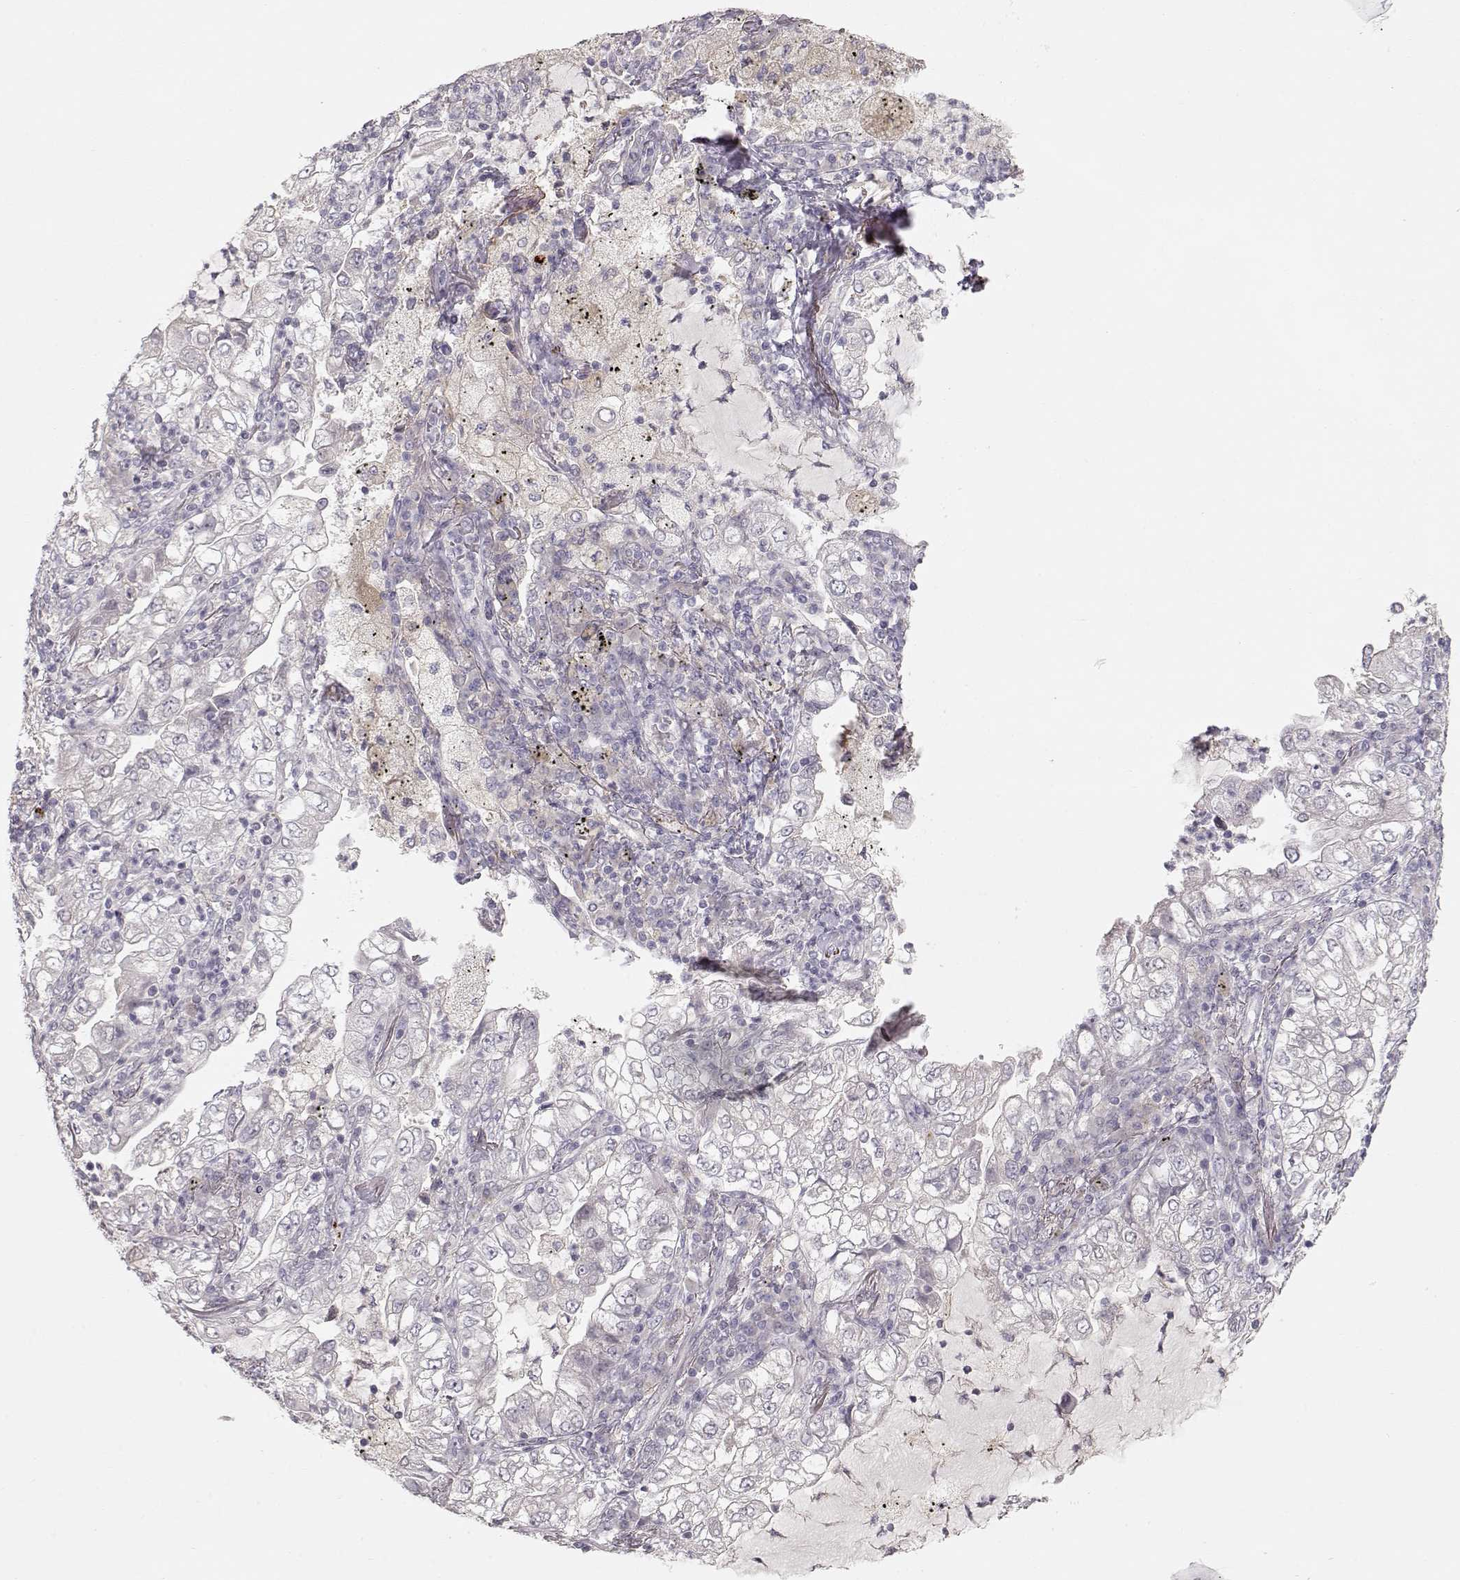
{"staining": {"intensity": "negative", "quantity": "none", "location": "none"}, "tissue": "lung cancer", "cell_type": "Tumor cells", "image_type": "cancer", "snomed": [{"axis": "morphology", "description": "Adenocarcinoma, NOS"}, {"axis": "topography", "description": "Lung"}], "caption": "Adenocarcinoma (lung) stained for a protein using immunohistochemistry displays no positivity tumor cells.", "gene": "ARHGAP8", "patient": {"sex": "female", "age": 73}}